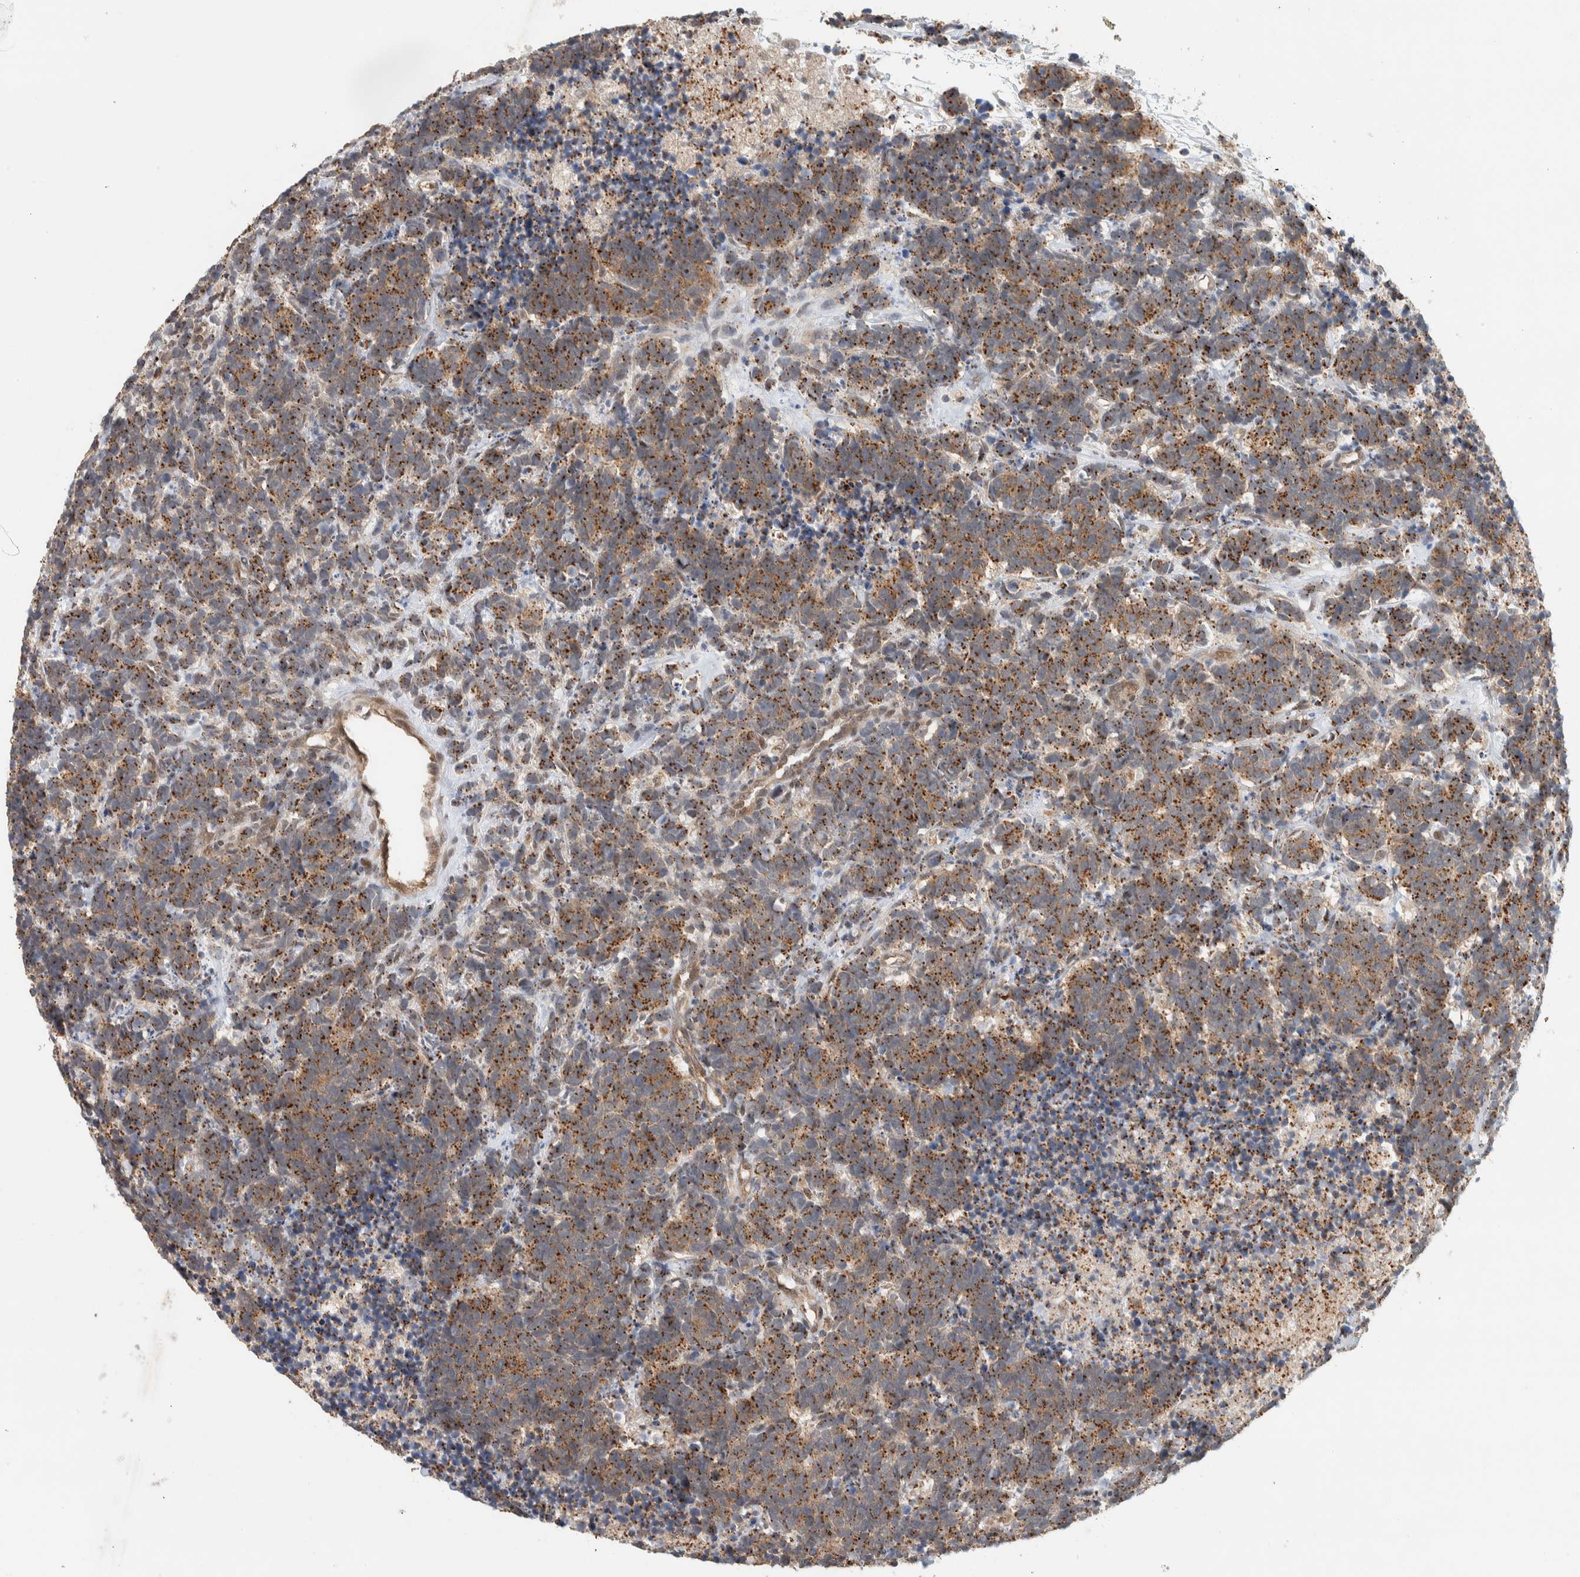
{"staining": {"intensity": "moderate", "quantity": ">75%", "location": "cytoplasmic/membranous"}, "tissue": "carcinoid", "cell_type": "Tumor cells", "image_type": "cancer", "snomed": [{"axis": "morphology", "description": "Carcinoma, NOS"}, {"axis": "morphology", "description": "Carcinoid, malignant, NOS"}, {"axis": "topography", "description": "Urinary bladder"}], "caption": "Moderate cytoplasmic/membranous protein expression is present in about >75% of tumor cells in carcinoid.", "gene": "DEPTOR", "patient": {"sex": "male", "age": 57}}